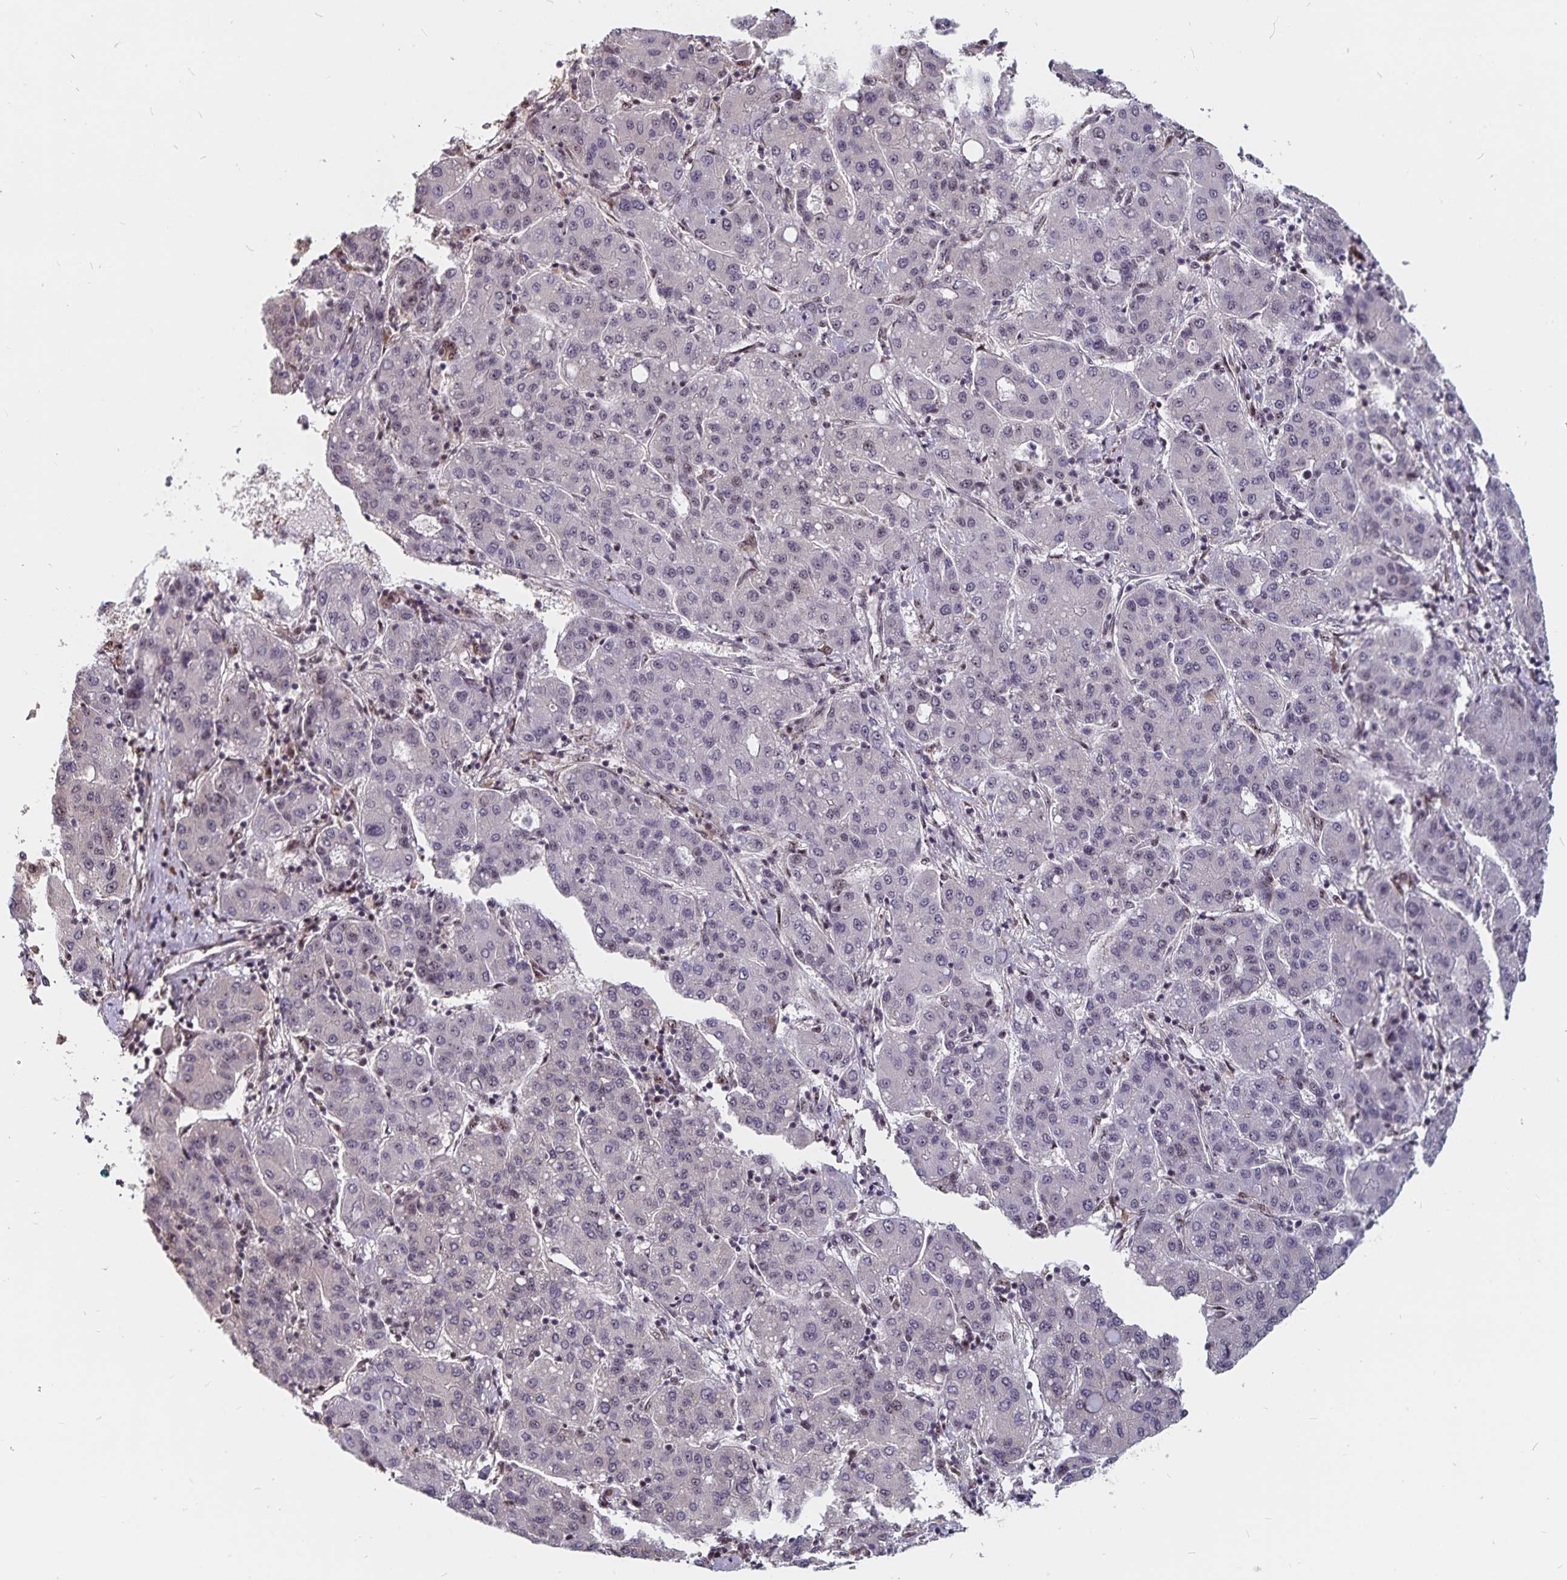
{"staining": {"intensity": "negative", "quantity": "none", "location": "none"}, "tissue": "liver cancer", "cell_type": "Tumor cells", "image_type": "cancer", "snomed": [{"axis": "morphology", "description": "Carcinoma, Hepatocellular, NOS"}, {"axis": "topography", "description": "Liver"}], "caption": "Tumor cells show no significant staining in liver cancer (hepatocellular carcinoma). (Stains: DAB (3,3'-diaminobenzidine) immunohistochemistry with hematoxylin counter stain, Microscopy: brightfield microscopy at high magnification).", "gene": "LAS1L", "patient": {"sex": "male", "age": 65}}